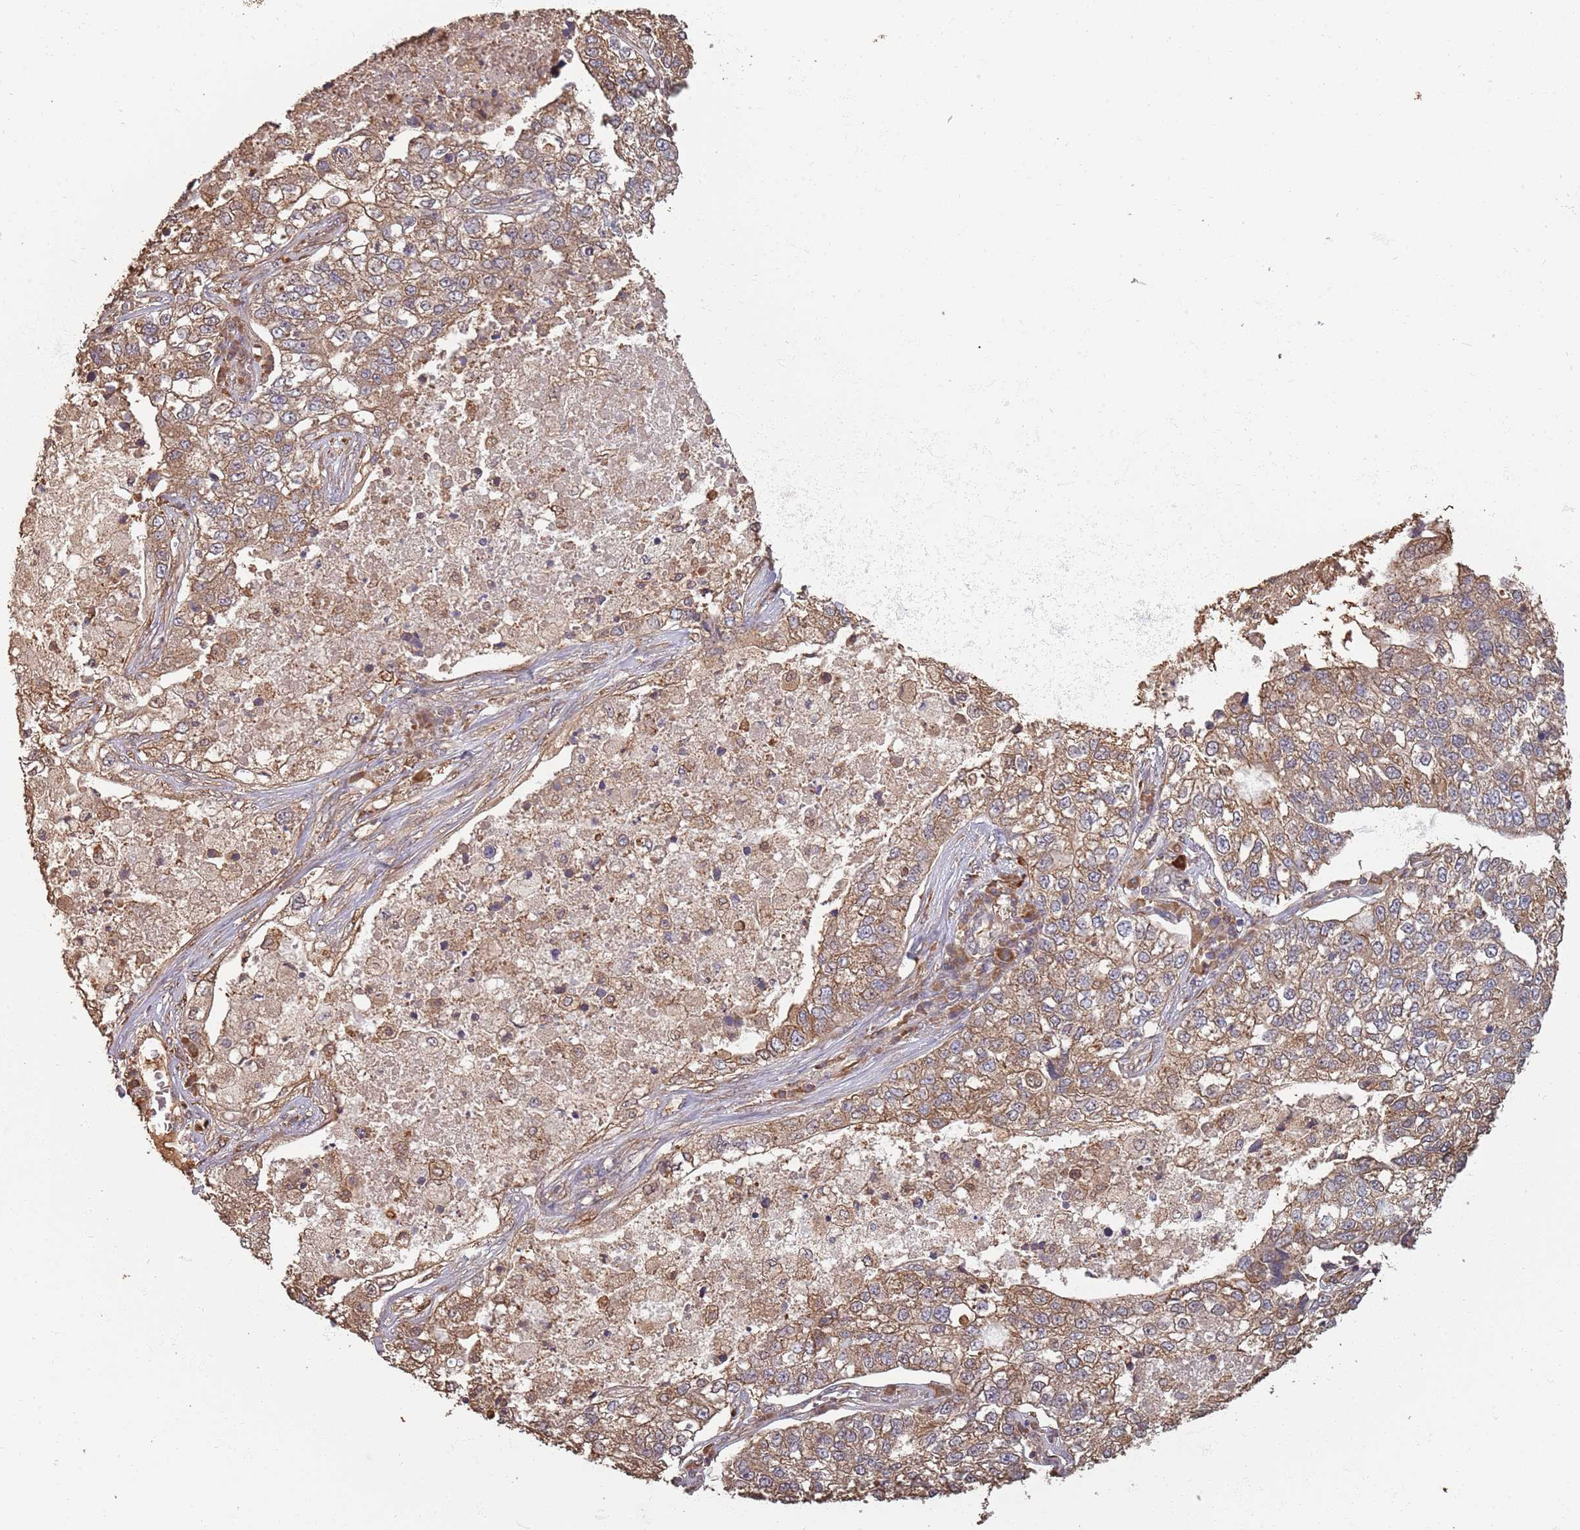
{"staining": {"intensity": "moderate", "quantity": ">75%", "location": "cytoplasmic/membranous"}, "tissue": "lung cancer", "cell_type": "Tumor cells", "image_type": "cancer", "snomed": [{"axis": "morphology", "description": "Adenocarcinoma, NOS"}, {"axis": "topography", "description": "Lung"}], "caption": "This is an image of immunohistochemistry staining of adenocarcinoma (lung), which shows moderate expression in the cytoplasmic/membranous of tumor cells.", "gene": "COG4", "patient": {"sex": "male", "age": 49}}